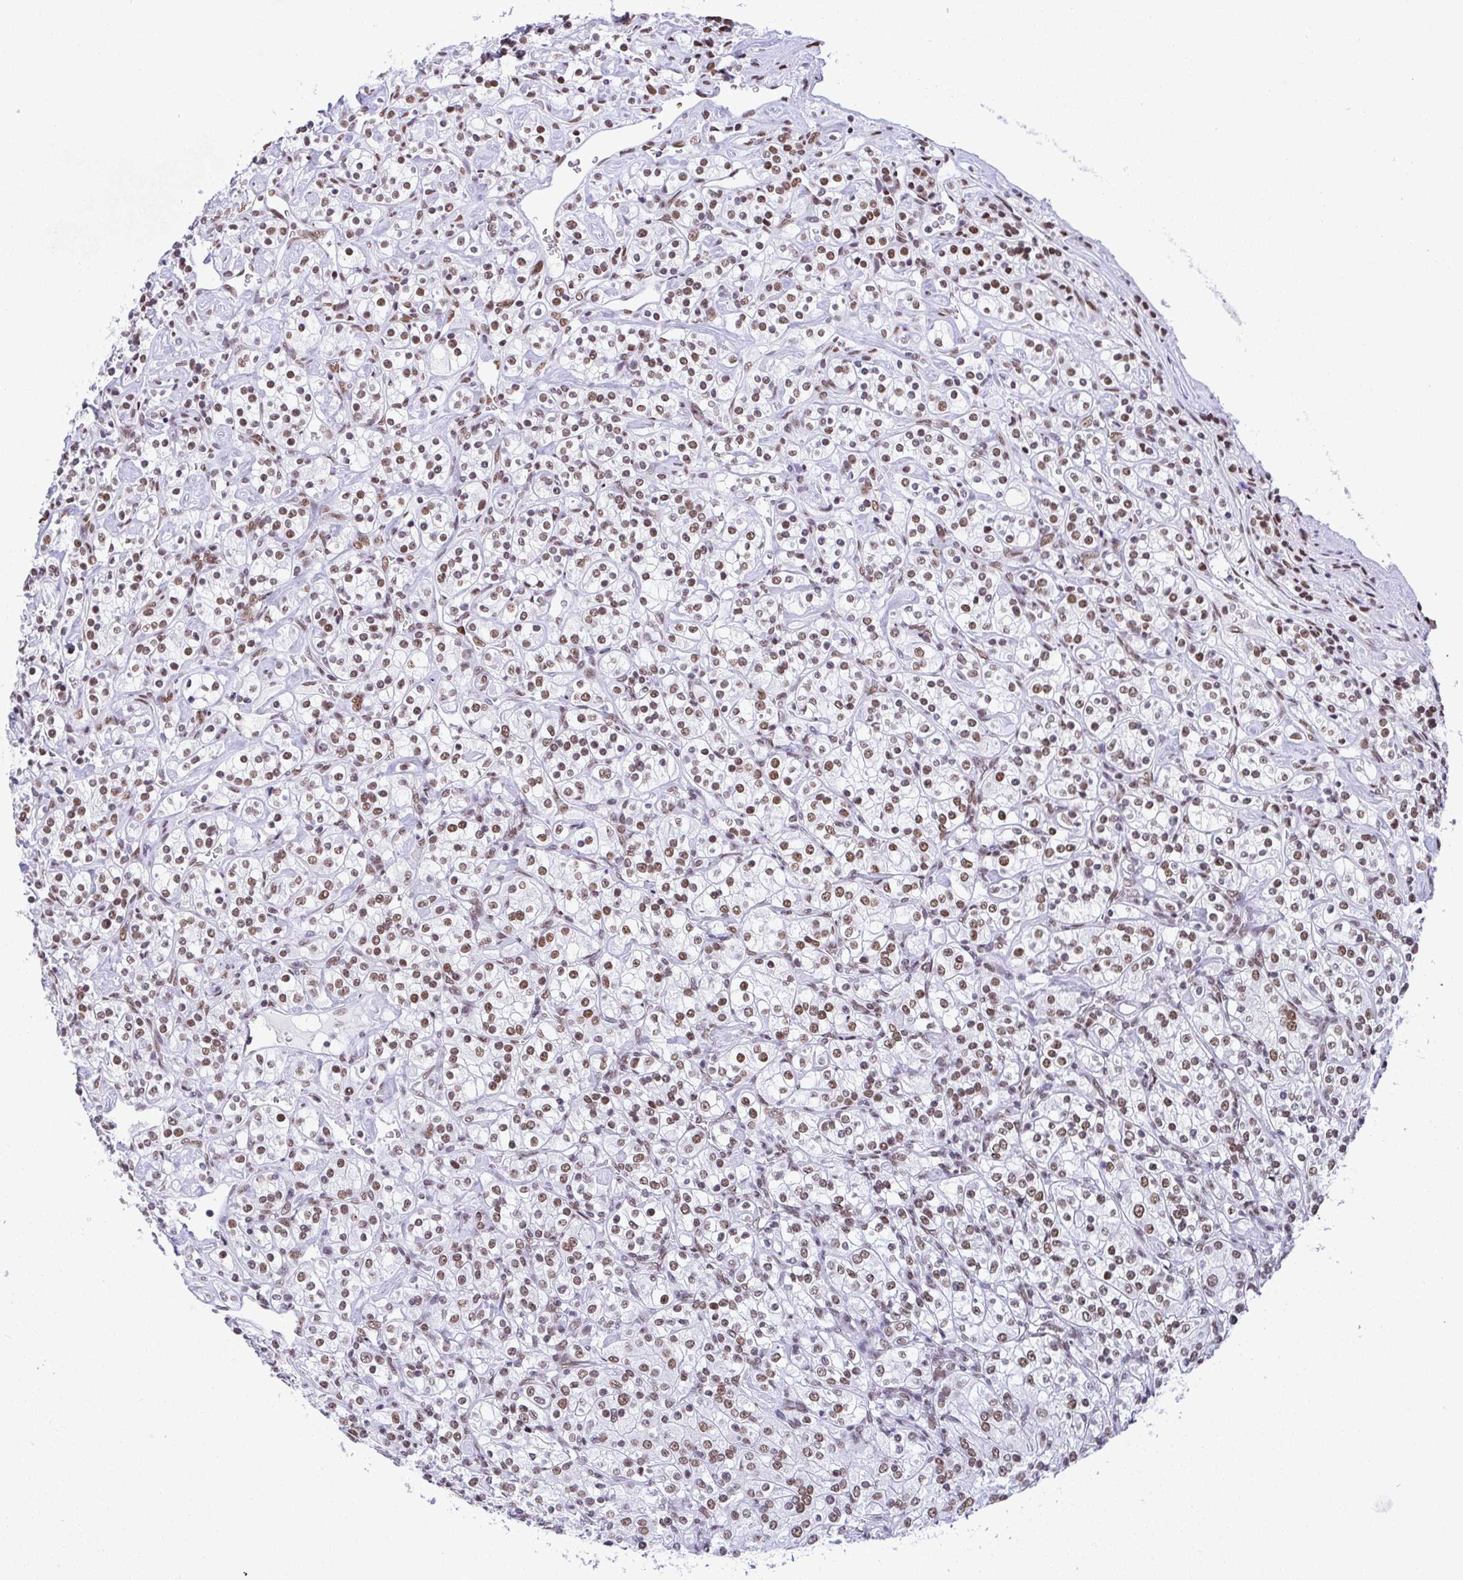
{"staining": {"intensity": "moderate", "quantity": ">75%", "location": "nuclear"}, "tissue": "renal cancer", "cell_type": "Tumor cells", "image_type": "cancer", "snomed": [{"axis": "morphology", "description": "Adenocarcinoma, NOS"}, {"axis": "topography", "description": "Kidney"}], "caption": "IHC of renal cancer (adenocarcinoma) exhibits medium levels of moderate nuclear expression in about >75% of tumor cells. The staining was performed using DAB, with brown indicating positive protein expression. Nuclei are stained blue with hematoxylin.", "gene": "DDX52", "patient": {"sex": "male", "age": 77}}